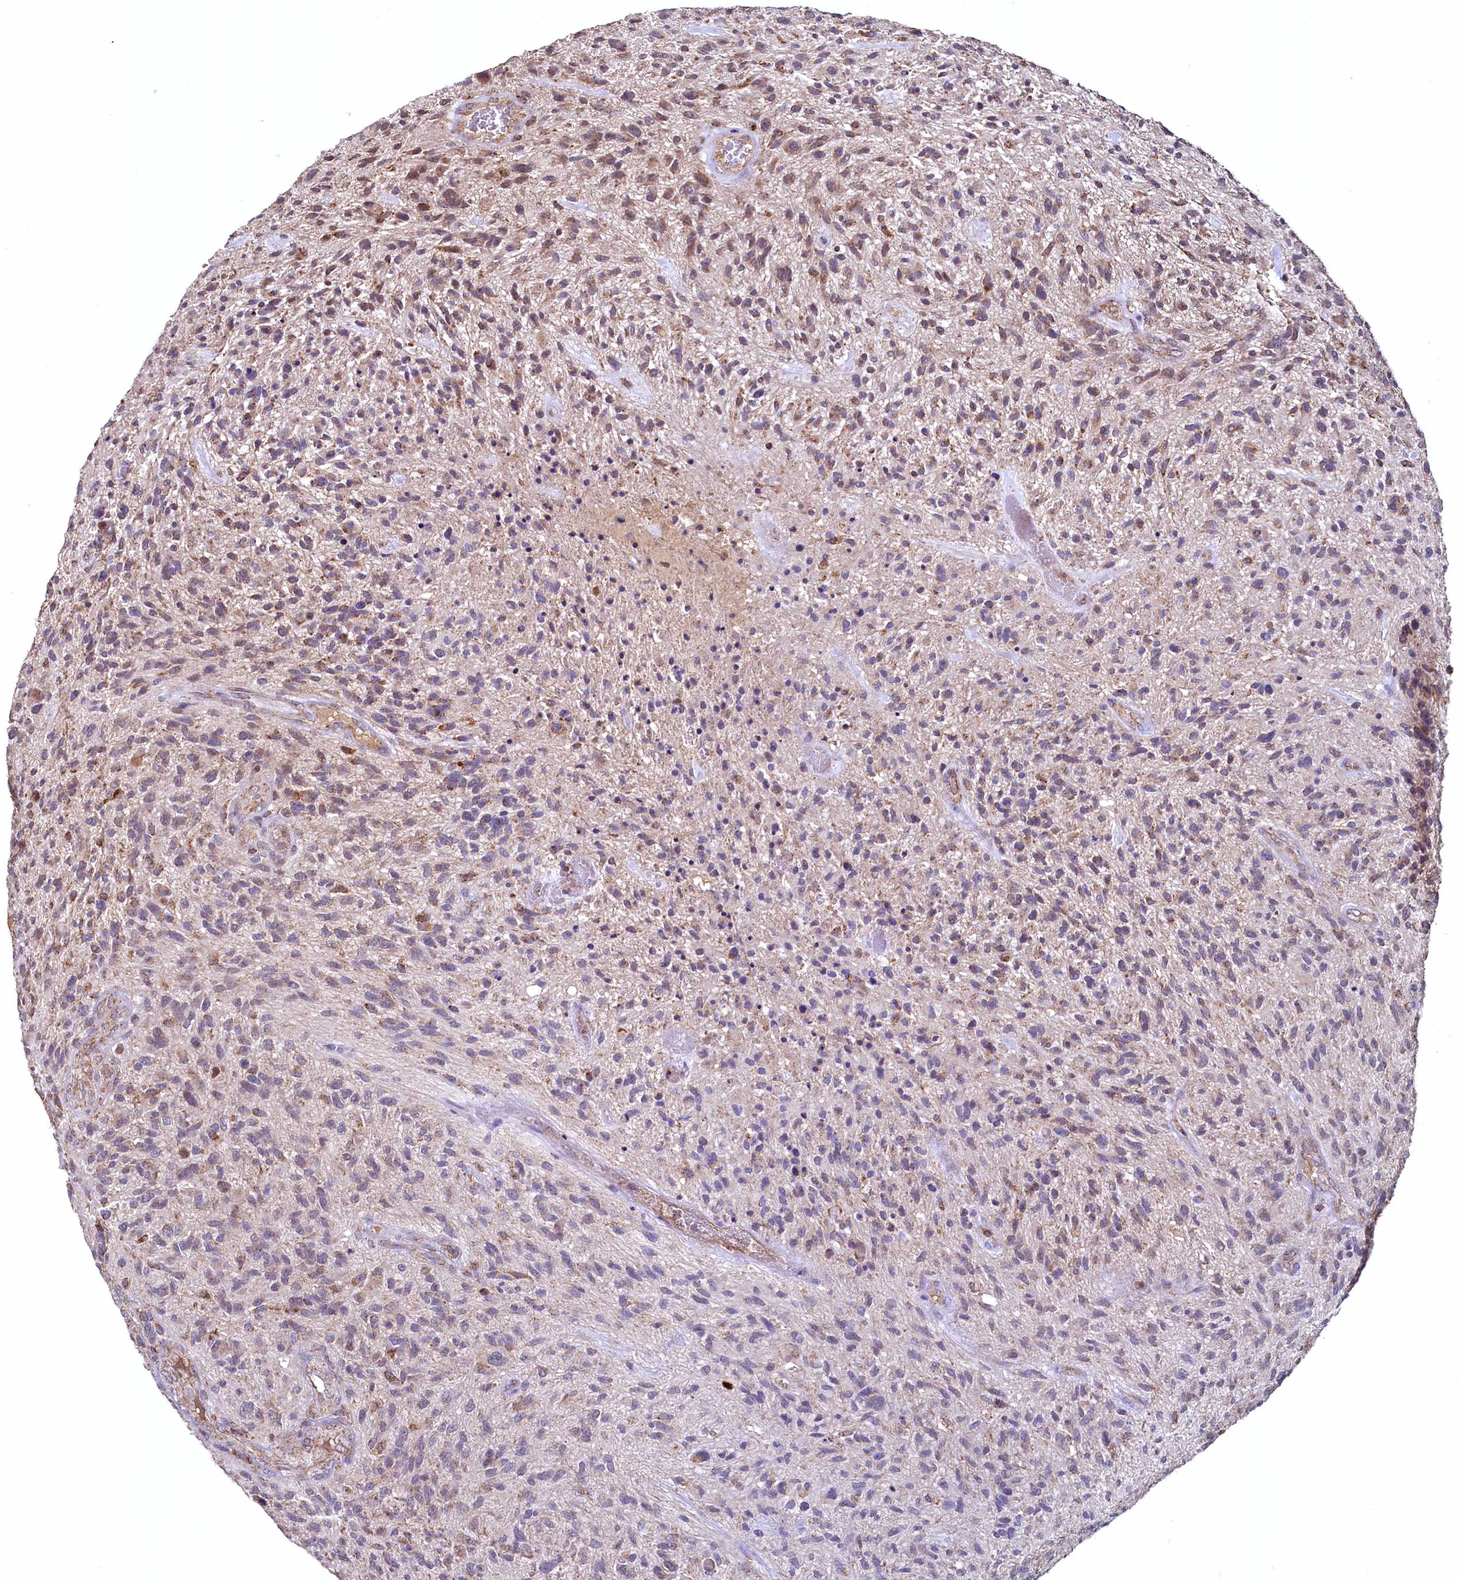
{"staining": {"intensity": "moderate", "quantity": ">75%", "location": "cytoplasmic/membranous"}, "tissue": "glioma", "cell_type": "Tumor cells", "image_type": "cancer", "snomed": [{"axis": "morphology", "description": "Glioma, malignant, High grade"}, {"axis": "topography", "description": "Brain"}], "caption": "This histopathology image exhibits immunohistochemistry (IHC) staining of malignant glioma (high-grade), with medium moderate cytoplasmic/membranous staining in approximately >75% of tumor cells.", "gene": "METTL4", "patient": {"sex": "male", "age": 47}}